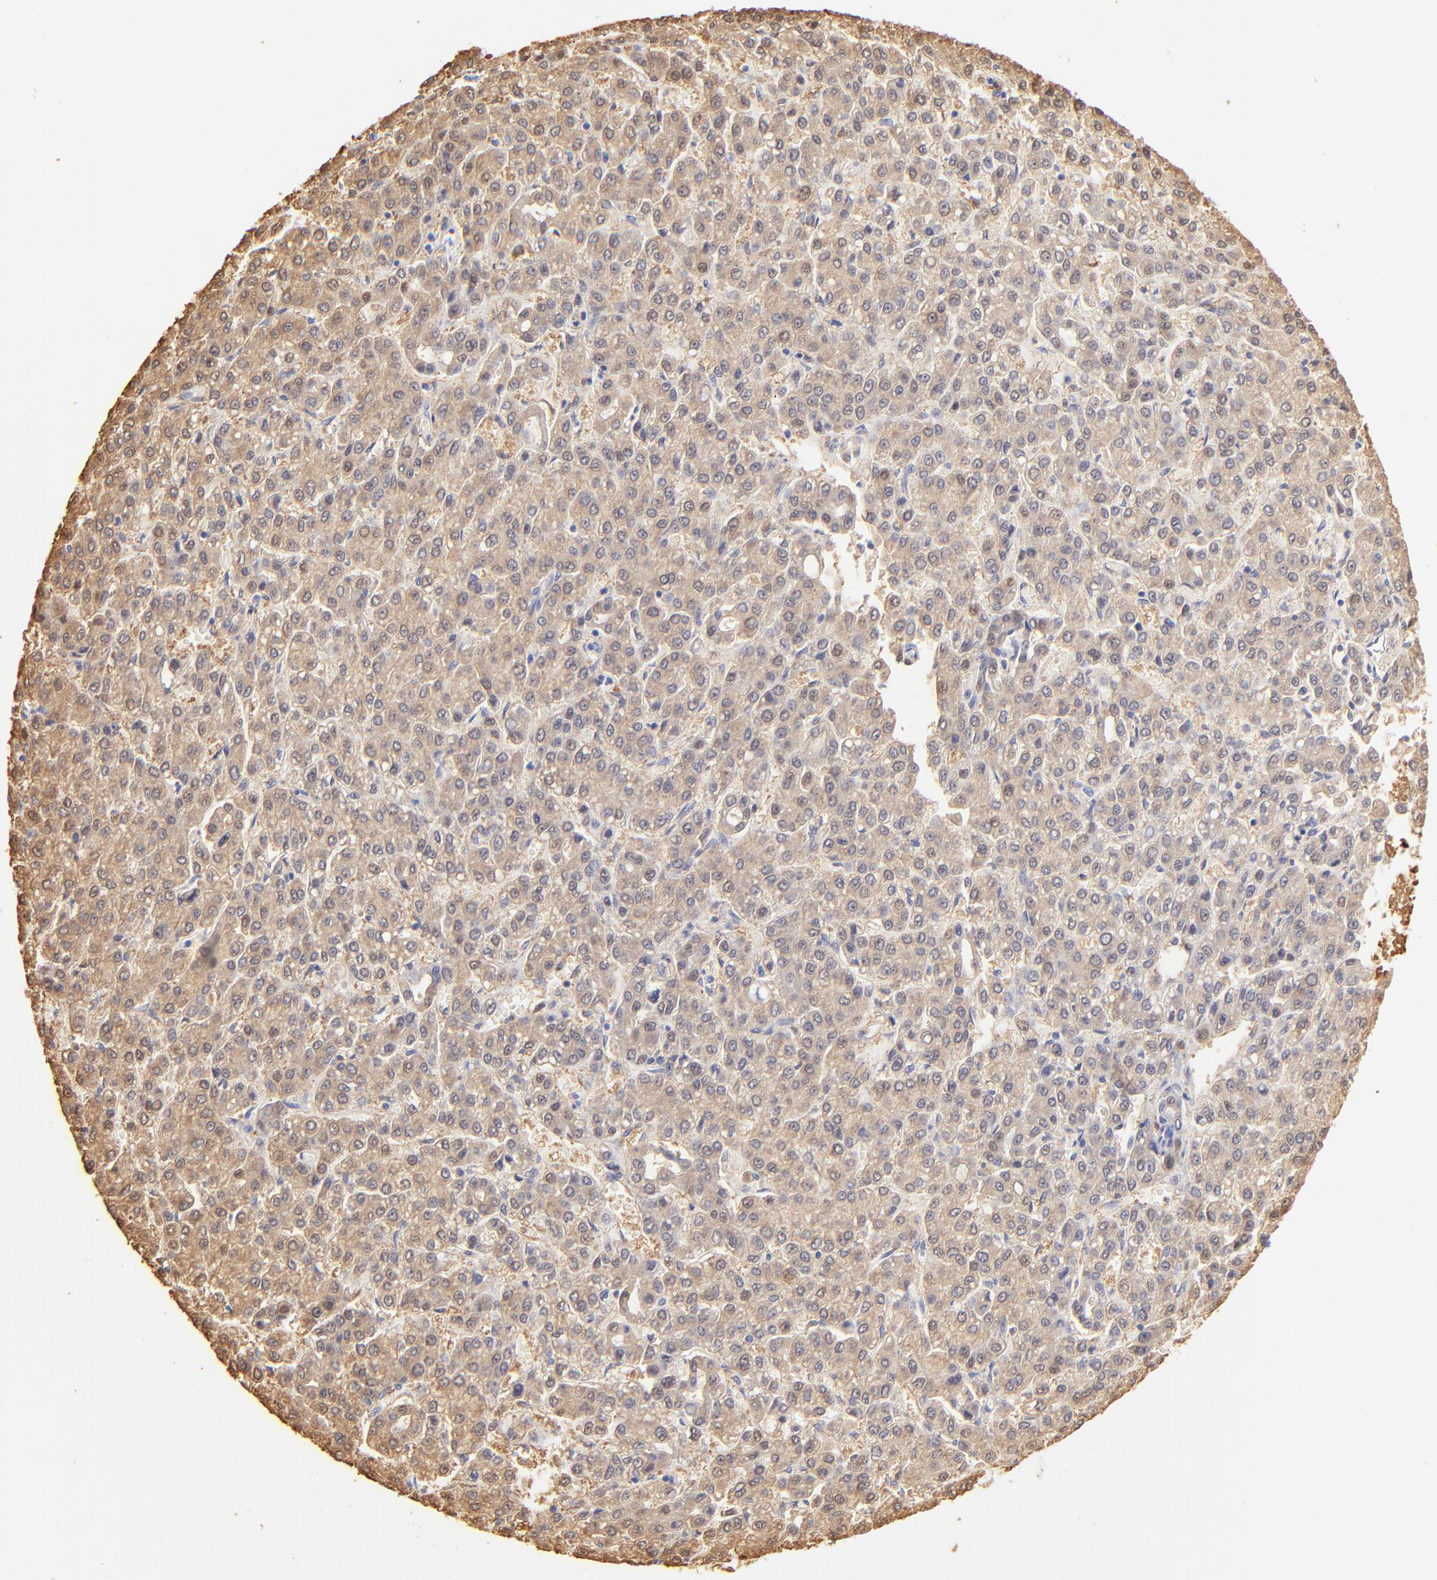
{"staining": {"intensity": "weak", "quantity": ">75%", "location": "cytoplasmic/membranous"}, "tissue": "liver cancer", "cell_type": "Tumor cells", "image_type": "cancer", "snomed": [{"axis": "morphology", "description": "Carcinoma, Hepatocellular, NOS"}, {"axis": "topography", "description": "Liver"}], "caption": "A brown stain highlights weak cytoplasmic/membranous staining of a protein in liver cancer (hepatocellular carcinoma) tumor cells.", "gene": "ALDH1A1", "patient": {"sex": "male", "age": 69}}